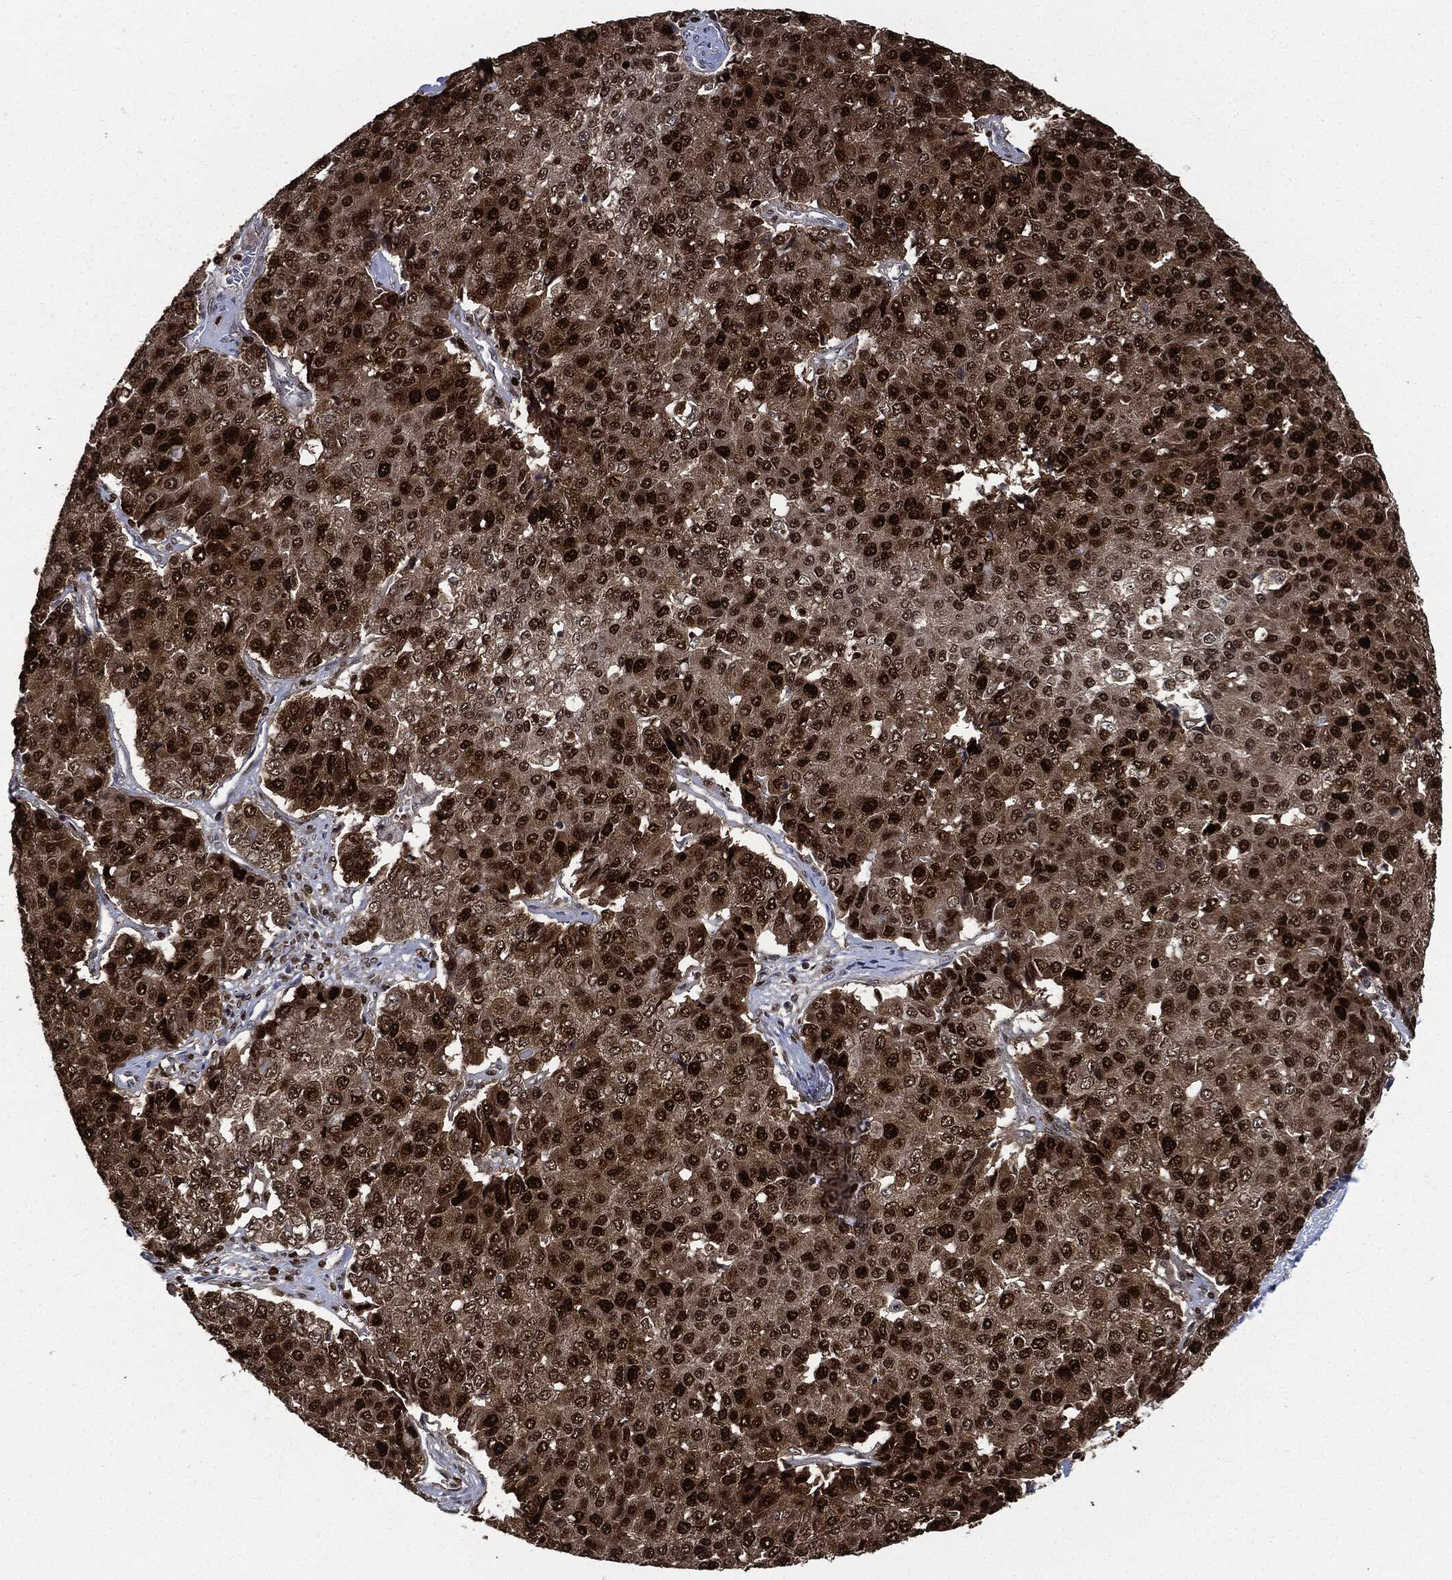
{"staining": {"intensity": "strong", "quantity": ">75%", "location": "nuclear"}, "tissue": "pancreatic cancer", "cell_type": "Tumor cells", "image_type": "cancer", "snomed": [{"axis": "morphology", "description": "Normal tissue, NOS"}, {"axis": "morphology", "description": "Adenocarcinoma, NOS"}, {"axis": "topography", "description": "Pancreas"}, {"axis": "topography", "description": "Duodenum"}], "caption": "IHC (DAB) staining of pancreatic cancer (adenocarcinoma) demonstrates strong nuclear protein staining in approximately >75% of tumor cells.", "gene": "PCNA", "patient": {"sex": "male", "age": 50}}